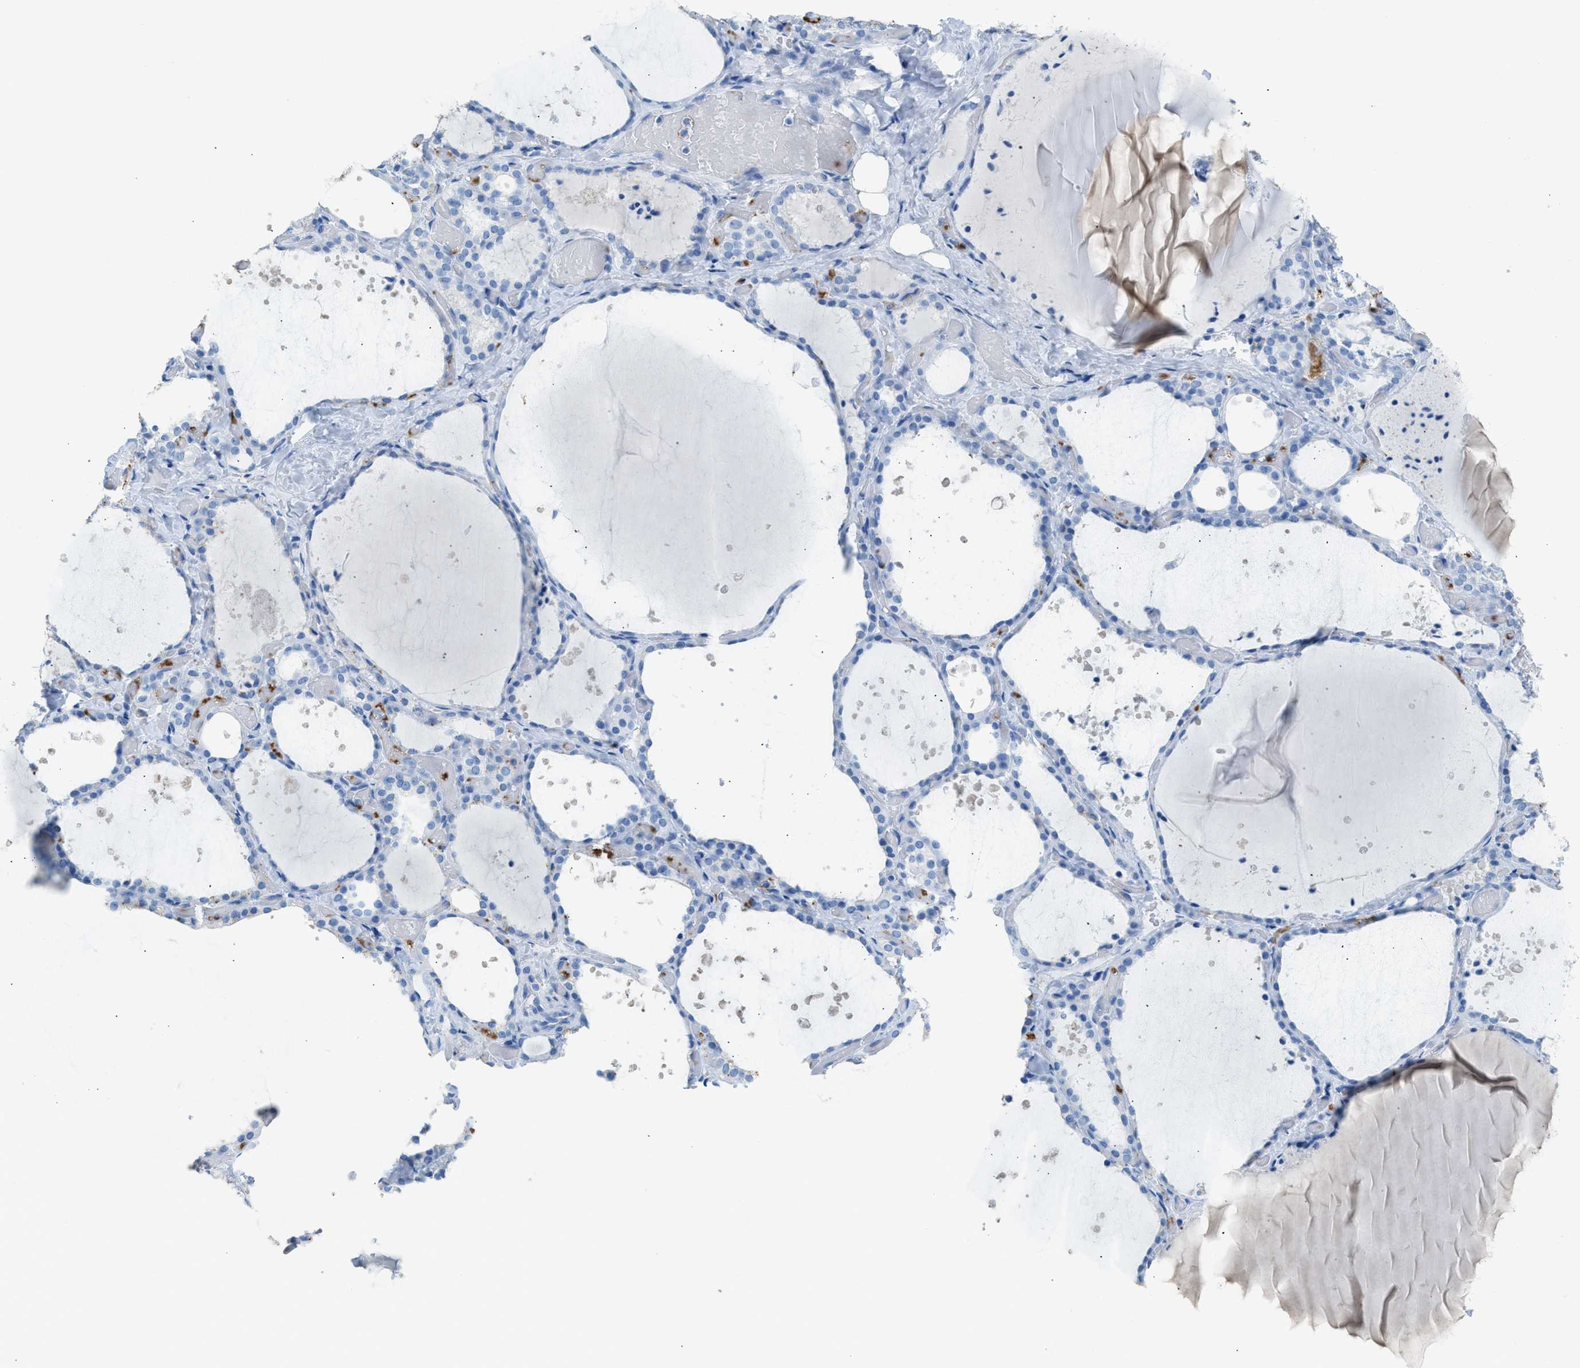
{"staining": {"intensity": "negative", "quantity": "none", "location": "none"}, "tissue": "thyroid gland", "cell_type": "Glandular cells", "image_type": "normal", "snomed": [{"axis": "morphology", "description": "Normal tissue, NOS"}, {"axis": "topography", "description": "Thyroid gland"}], "caption": "This is an immunohistochemistry (IHC) image of unremarkable thyroid gland. There is no expression in glandular cells.", "gene": "FAIM2", "patient": {"sex": "female", "age": 44}}